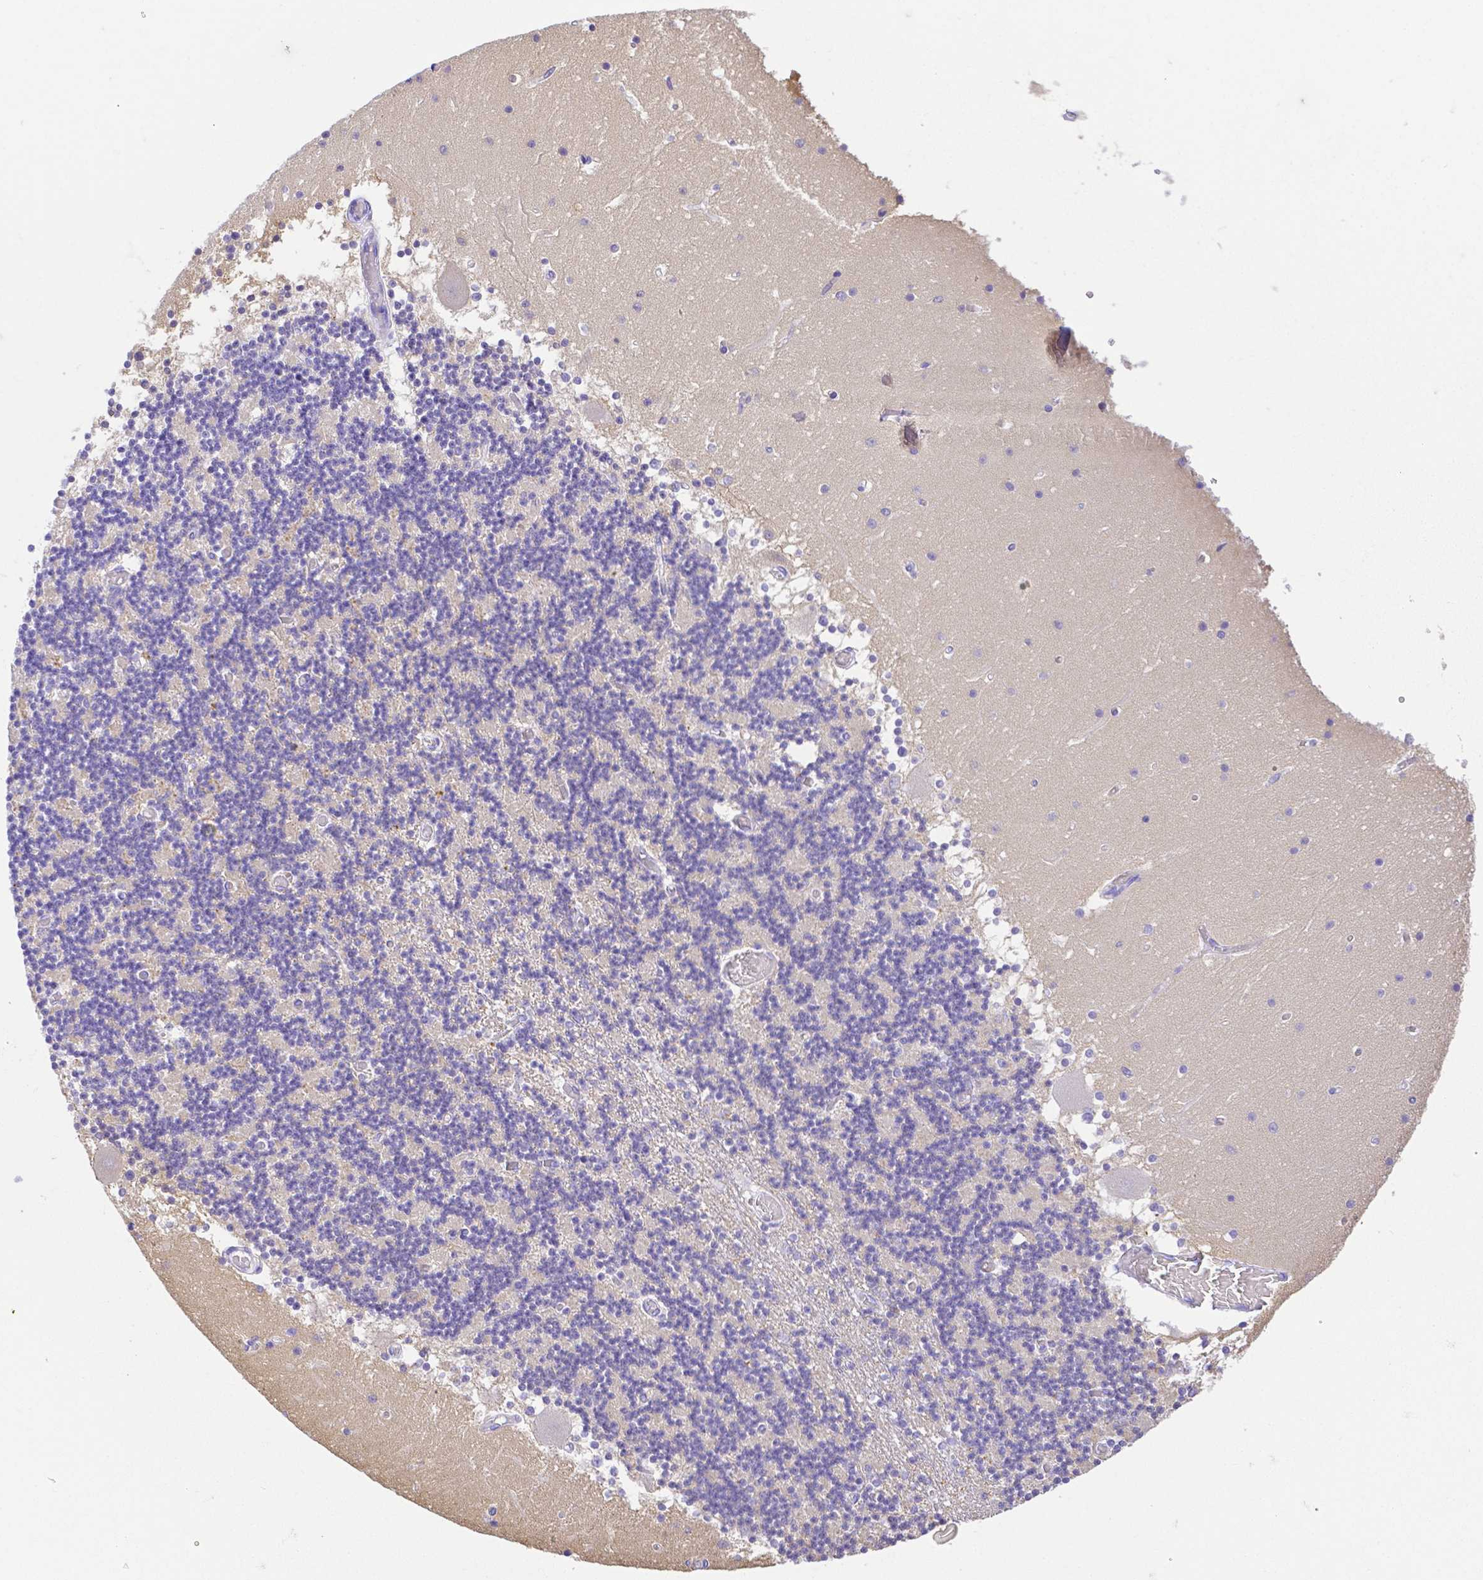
{"staining": {"intensity": "negative", "quantity": "none", "location": "none"}, "tissue": "cerebellum", "cell_type": "Cells in granular layer", "image_type": "normal", "snomed": [{"axis": "morphology", "description": "Normal tissue, NOS"}, {"axis": "topography", "description": "Cerebellum"}], "caption": "Cells in granular layer show no significant protein staining in unremarkable cerebellum. The staining is performed using DAB brown chromogen with nuclei counter-stained in using hematoxylin.", "gene": "SMR3A", "patient": {"sex": "female", "age": 28}}